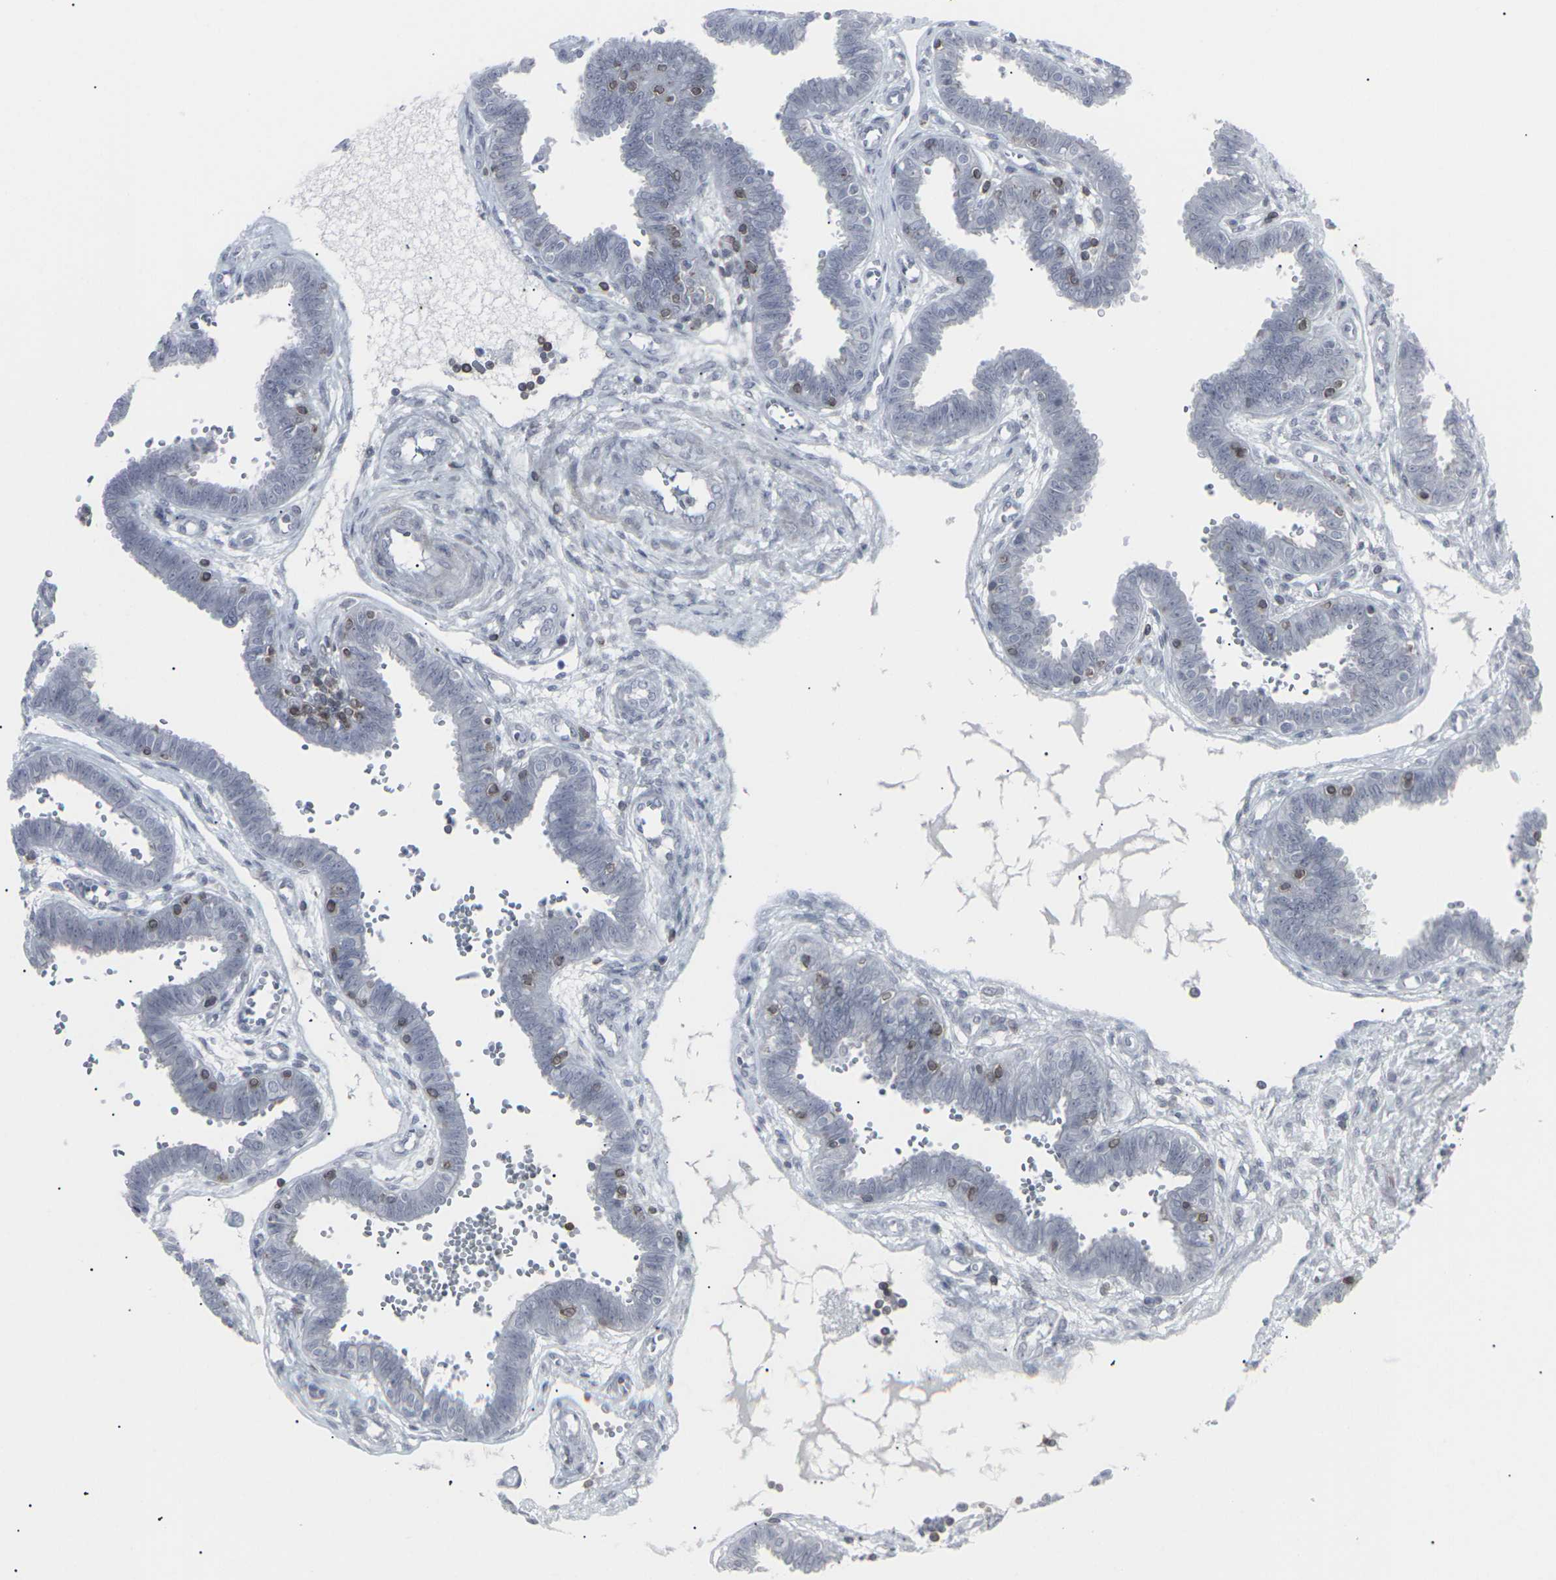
{"staining": {"intensity": "negative", "quantity": "none", "location": "none"}, "tissue": "fallopian tube", "cell_type": "Glandular cells", "image_type": "normal", "snomed": [{"axis": "morphology", "description": "Normal tissue, NOS"}, {"axis": "topography", "description": "Fallopian tube"}], "caption": "This photomicrograph is of normal fallopian tube stained with IHC to label a protein in brown with the nuclei are counter-stained blue. There is no expression in glandular cells.", "gene": "APOBEC2", "patient": {"sex": "female", "age": 32}}